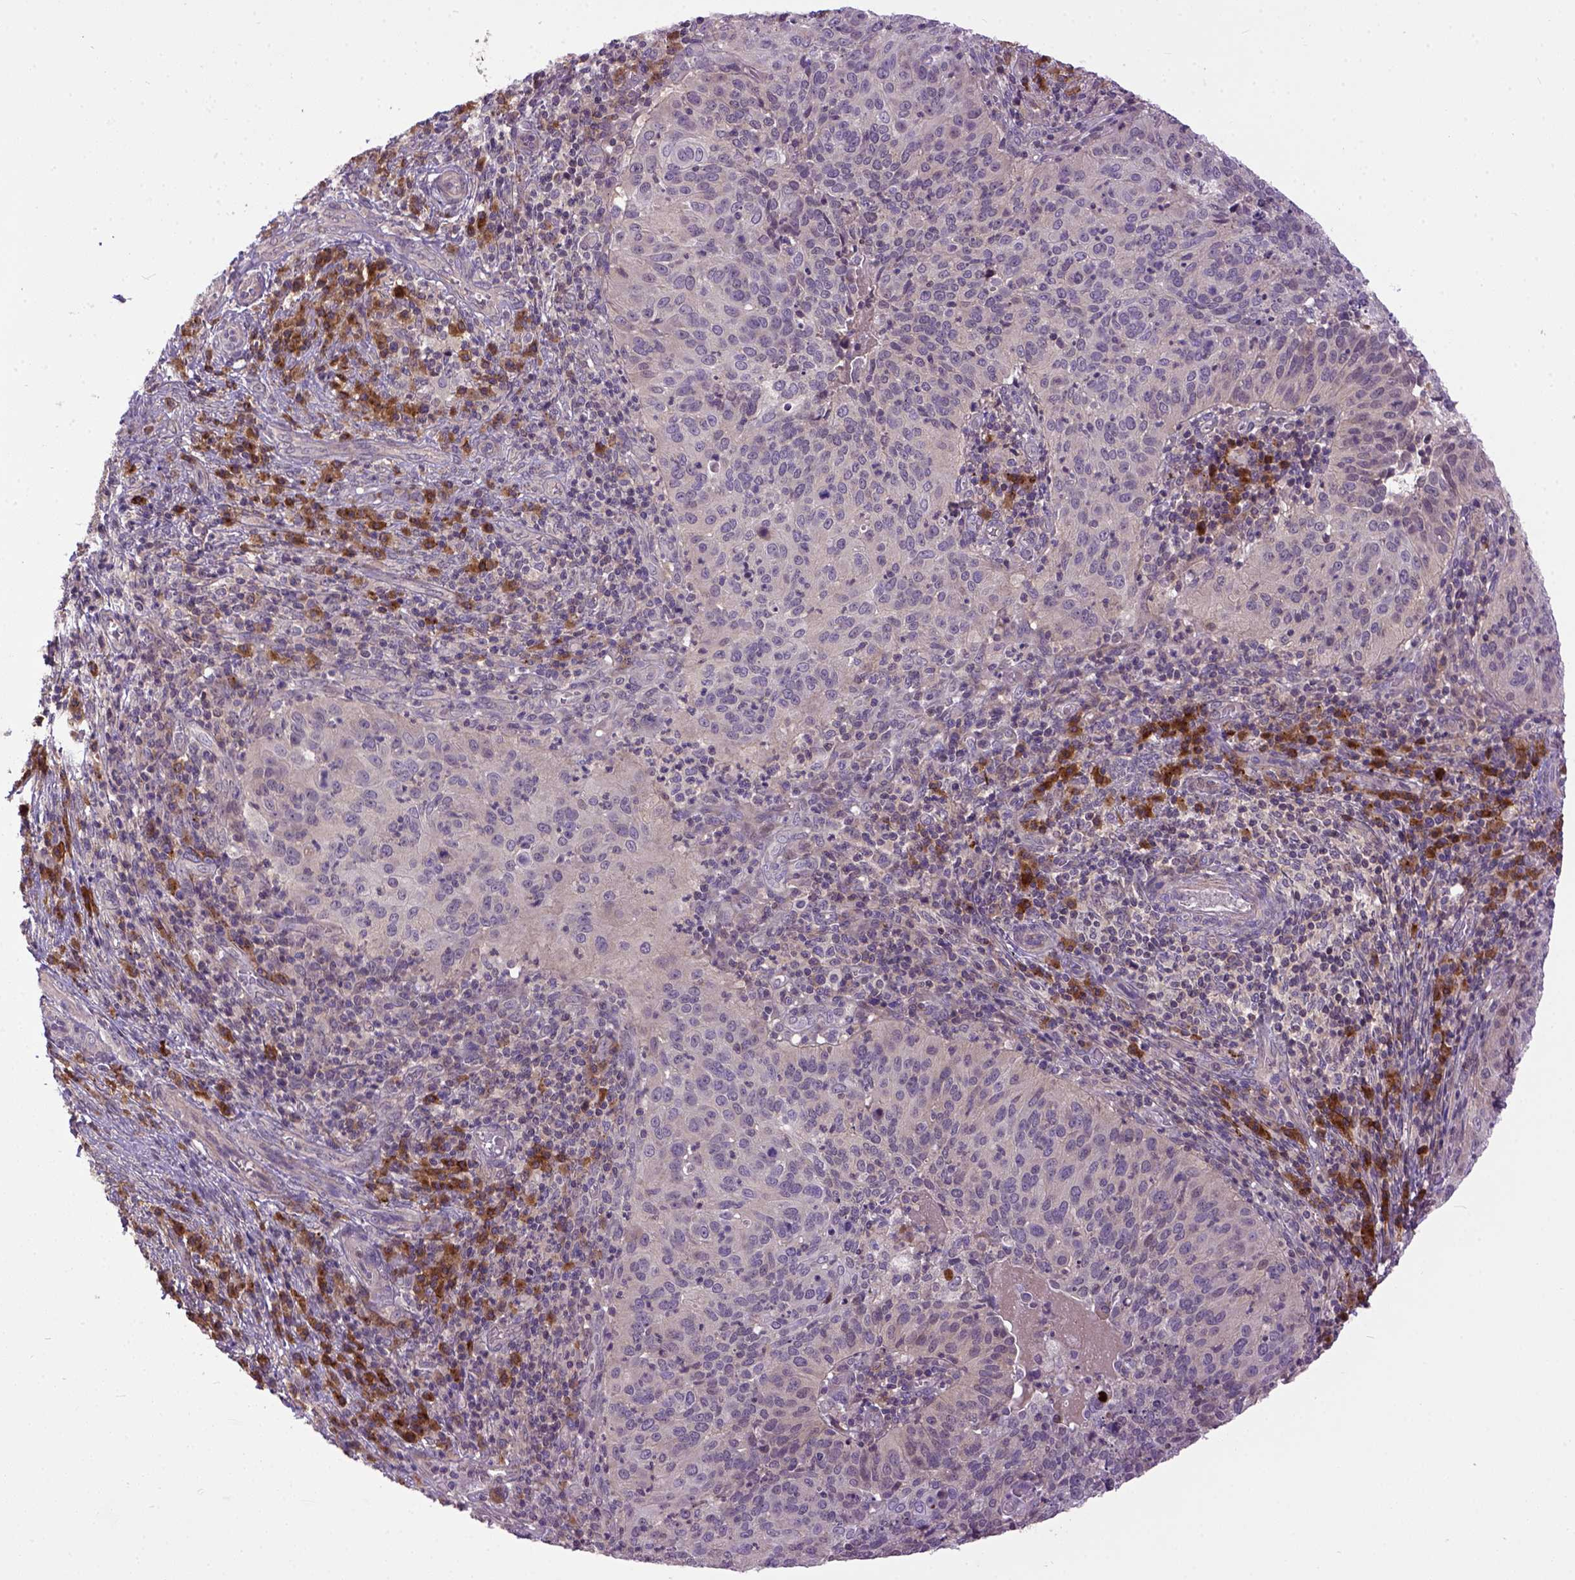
{"staining": {"intensity": "negative", "quantity": "none", "location": "none"}, "tissue": "cervical cancer", "cell_type": "Tumor cells", "image_type": "cancer", "snomed": [{"axis": "morphology", "description": "Squamous cell carcinoma, NOS"}, {"axis": "topography", "description": "Cervix"}], "caption": "Immunohistochemical staining of cervical squamous cell carcinoma demonstrates no significant positivity in tumor cells.", "gene": "CPNE1", "patient": {"sex": "female", "age": 39}}